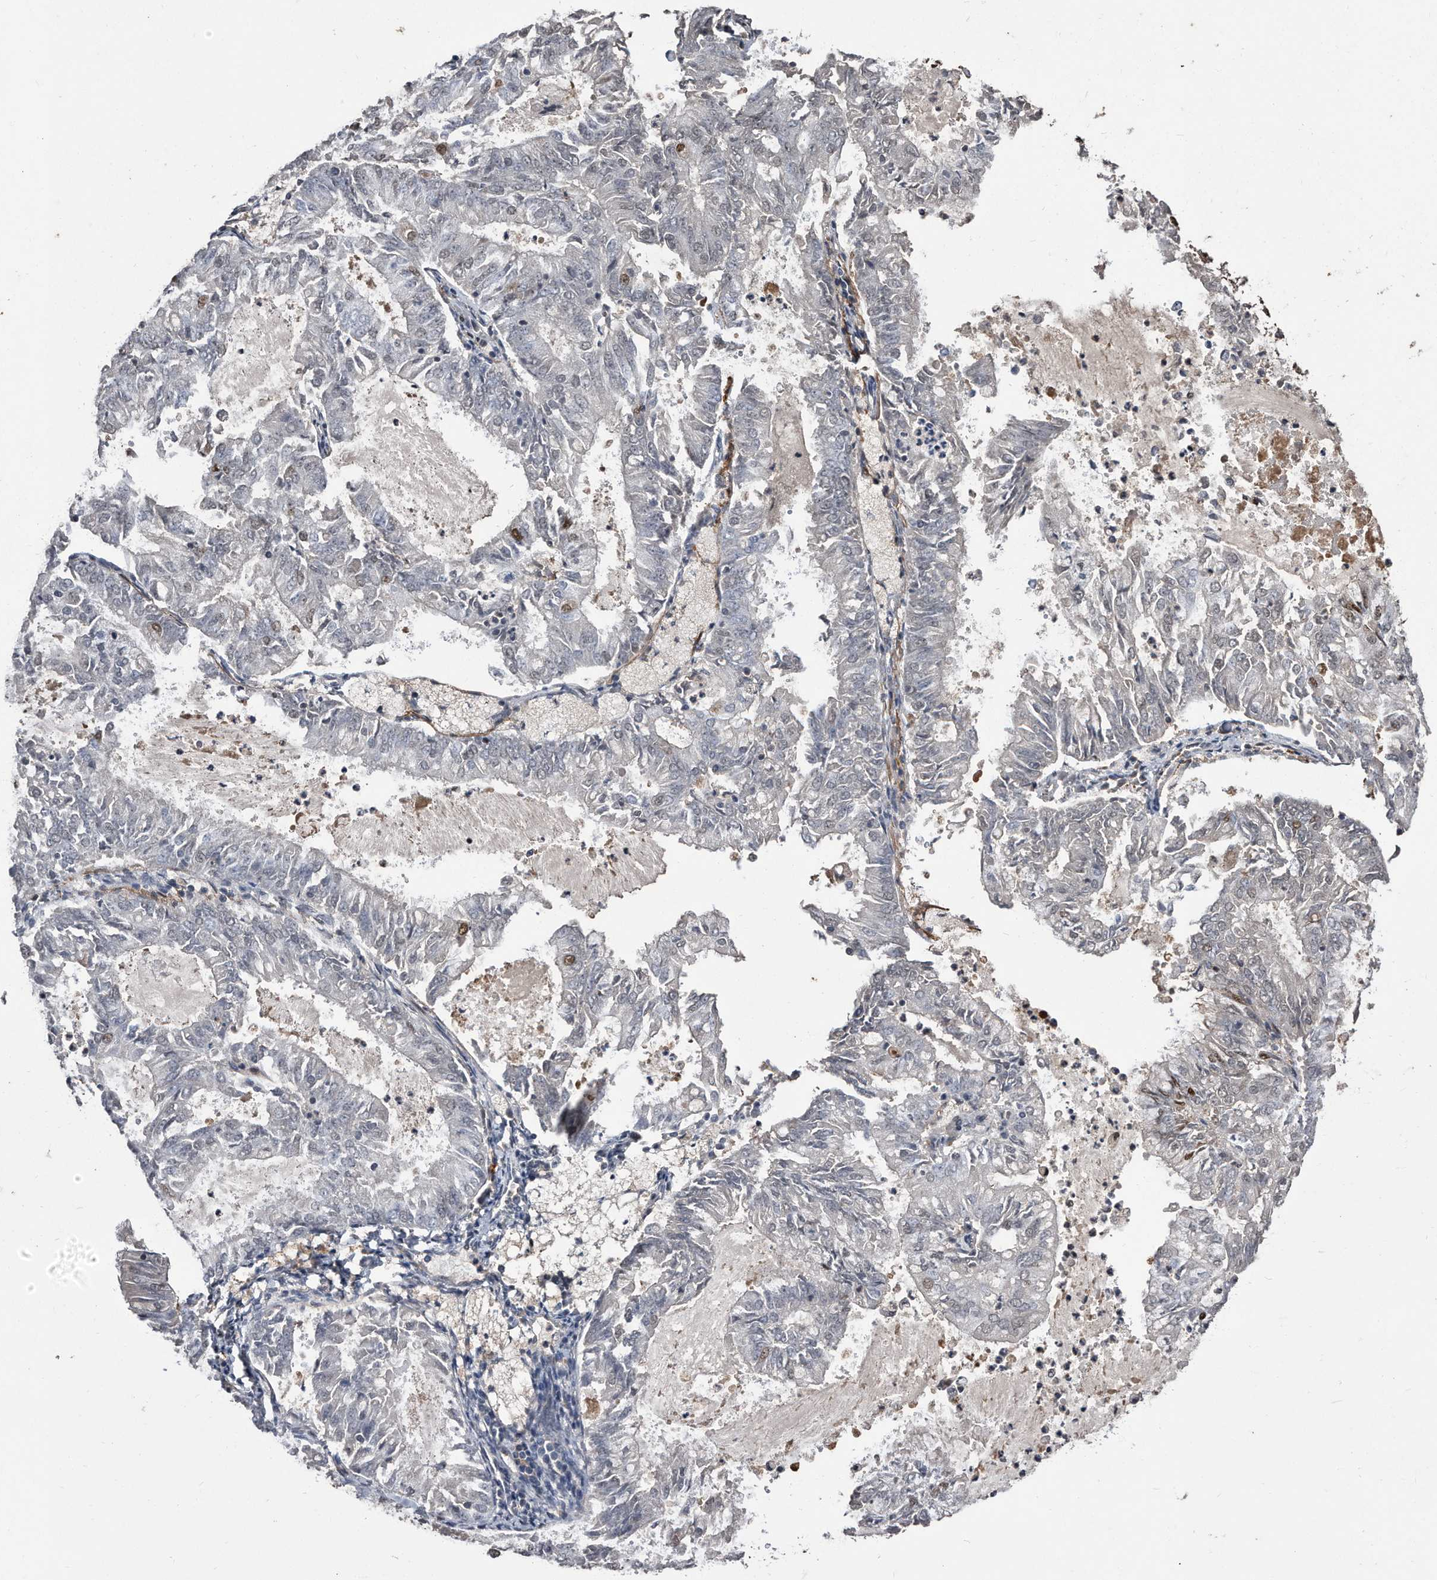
{"staining": {"intensity": "moderate", "quantity": "<25%", "location": "nuclear"}, "tissue": "endometrial cancer", "cell_type": "Tumor cells", "image_type": "cancer", "snomed": [{"axis": "morphology", "description": "Adenocarcinoma, NOS"}, {"axis": "topography", "description": "Endometrium"}], "caption": "A brown stain labels moderate nuclear positivity of a protein in endometrial cancer tumor cells.", "gene": "RAD23B", "patient": {"sex": "female", "age": 57}}